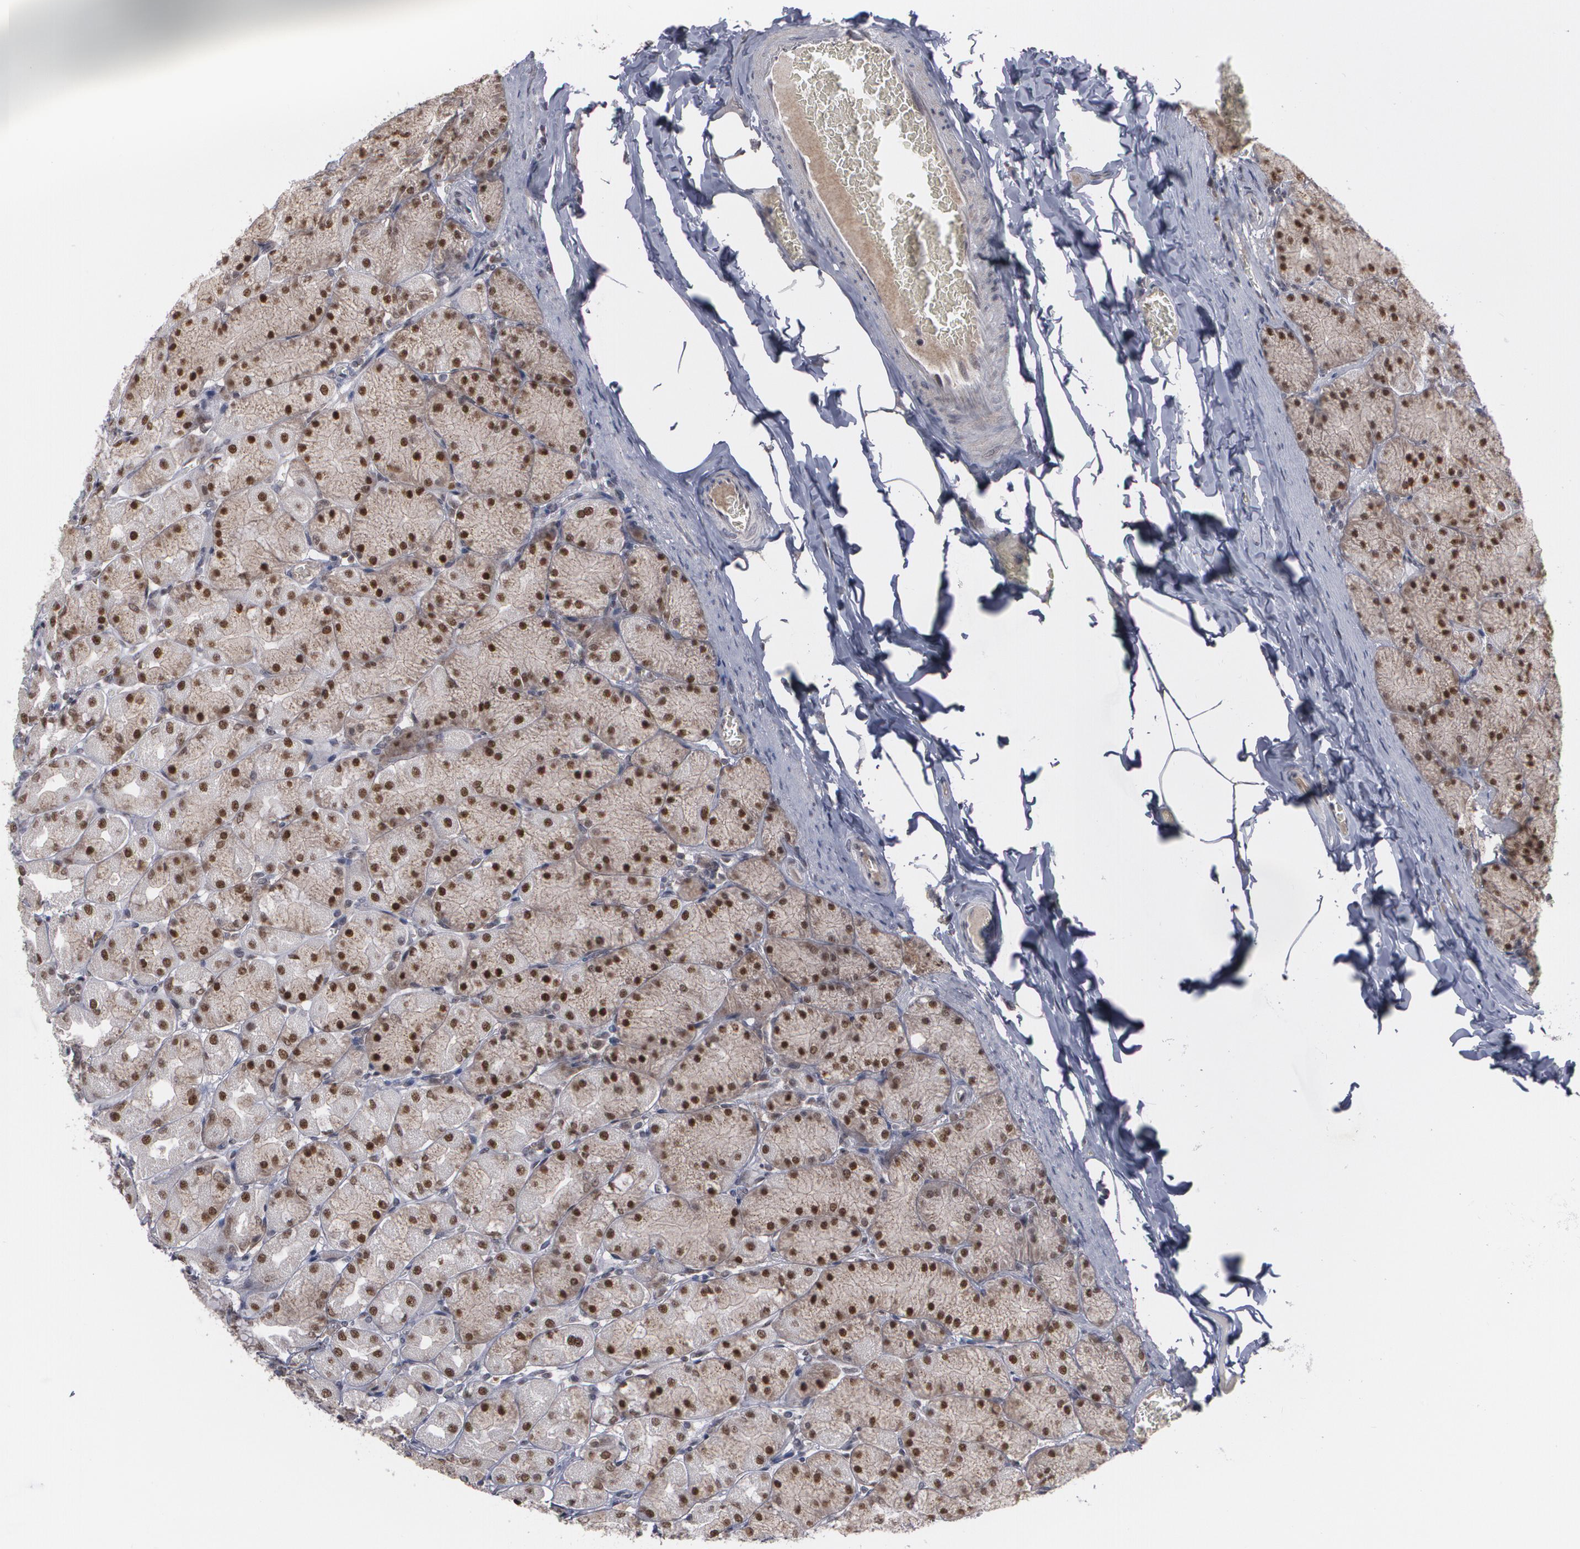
{"staining": {"intensity": "strong", "quantity": ">75%", "location": "nuclear"}, "tissue": "stomach", "cell_type": "Glandular cells", "image_type": "normal", "snomed": [{"axis": "morphology", "description": "Normal tissue, NOS"}, {"axis": "topography", "description": "Stomach, upper"}], "caption": "Protein staining displays strong nuclear positivity in approximately >75% of glandular cells in normal stomach.", "gene": "INTS6L", "patient": {"sex": "female", "age": 56}}